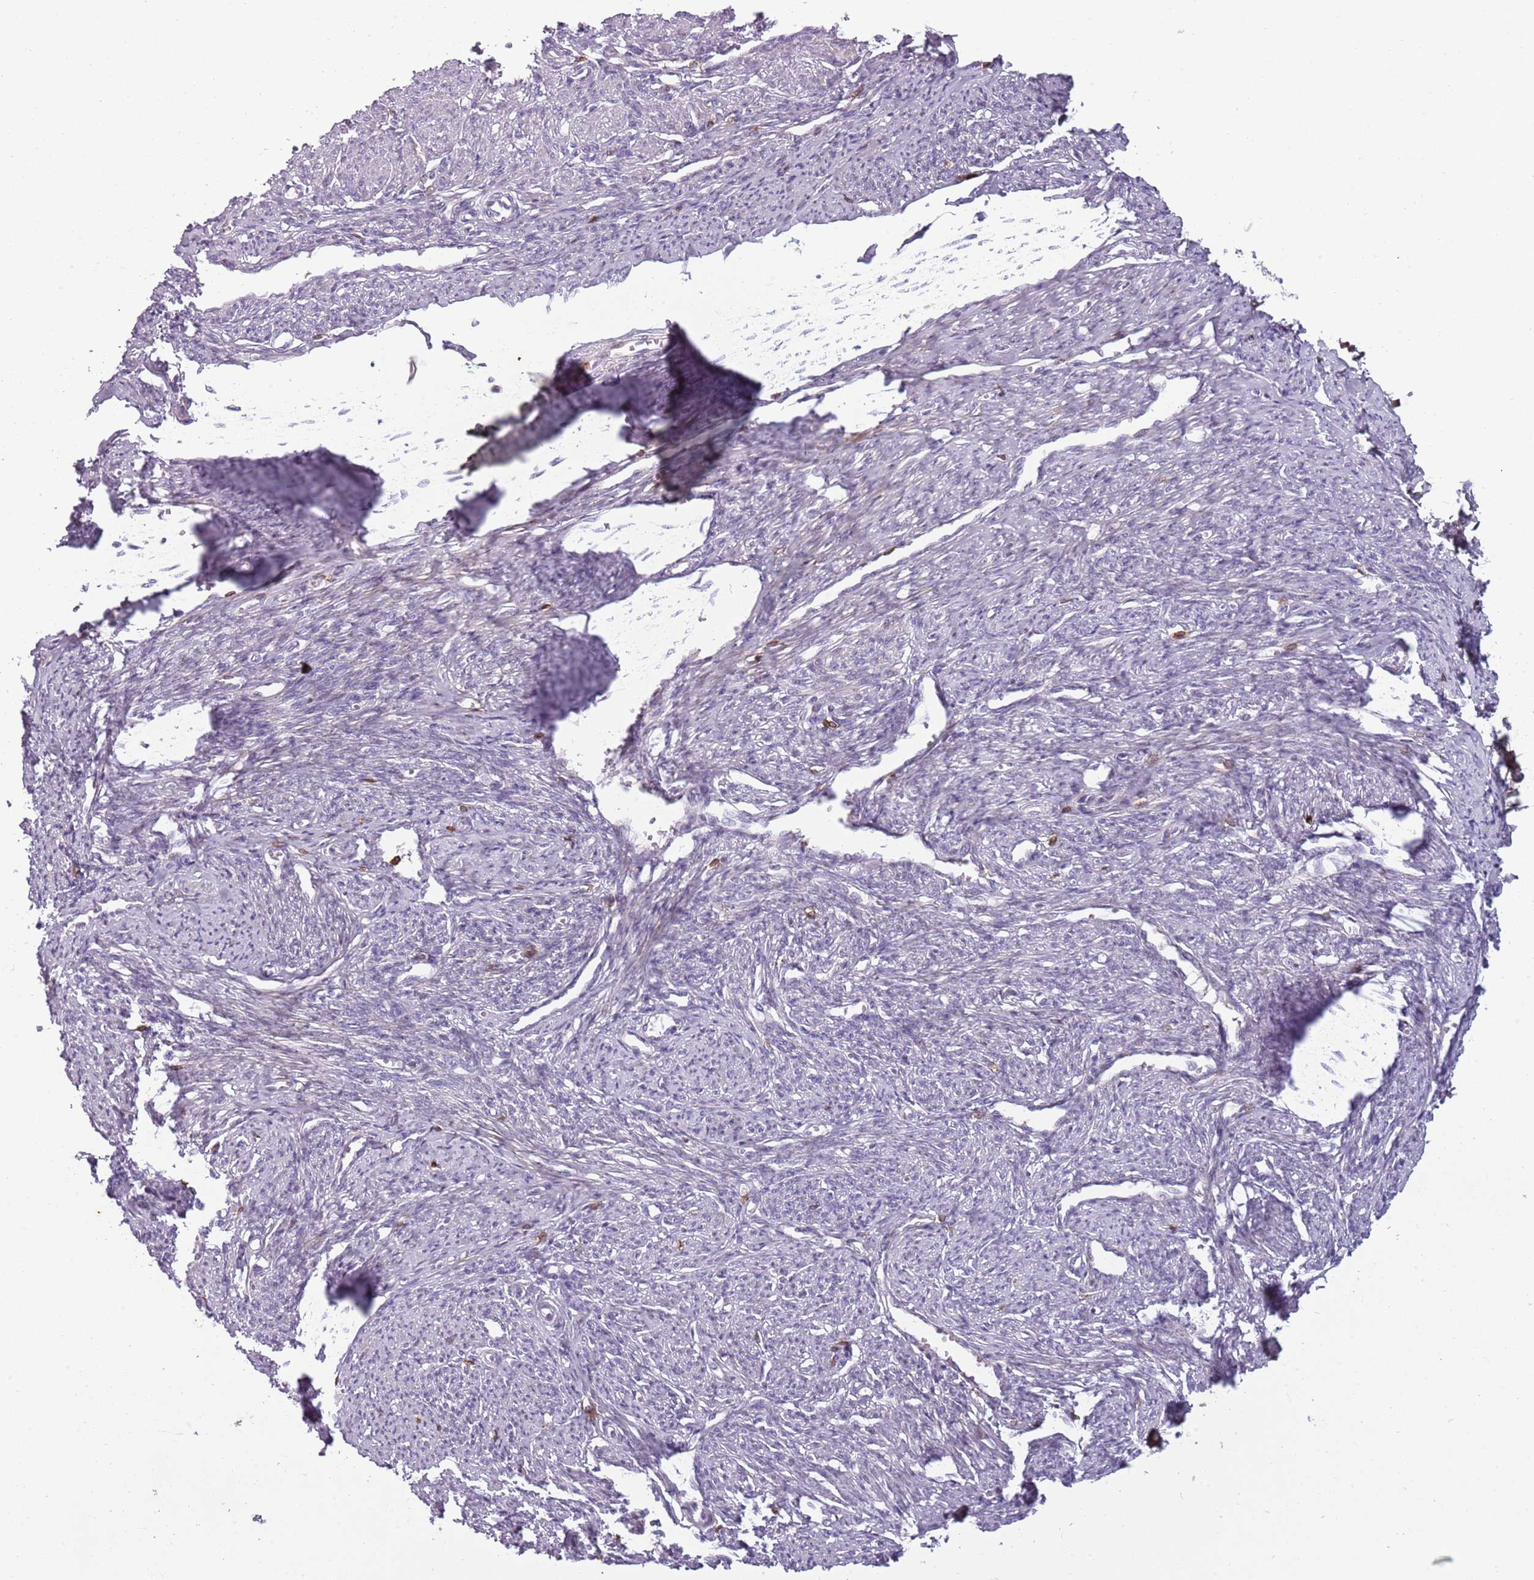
{"staining": {"intensity": "weak", "quantity": "<25%", "location": "cytoplasmic/membranous"}, "tissue": "smooth muscle", "cell_type": "Smooth muscle cells", "image_type": "normal", "snomed": [{"axis": "morphology", "description": "Normal tissue, NOS"}, {"axis": "topography", "description": "Smooth muscle"}, {"axis": "topography", "description": "Uterus"}], "caption": "There is no significant staining in smooth muscle cells of smooth muscle. The staining was performed using DAB to visualize the protein expression in brown, while the nuclei were stained in blue with hematoxylin (Magnification: 20x).", "gene": "ZNF583", "patient": {"sex": "female", "age": 59}}